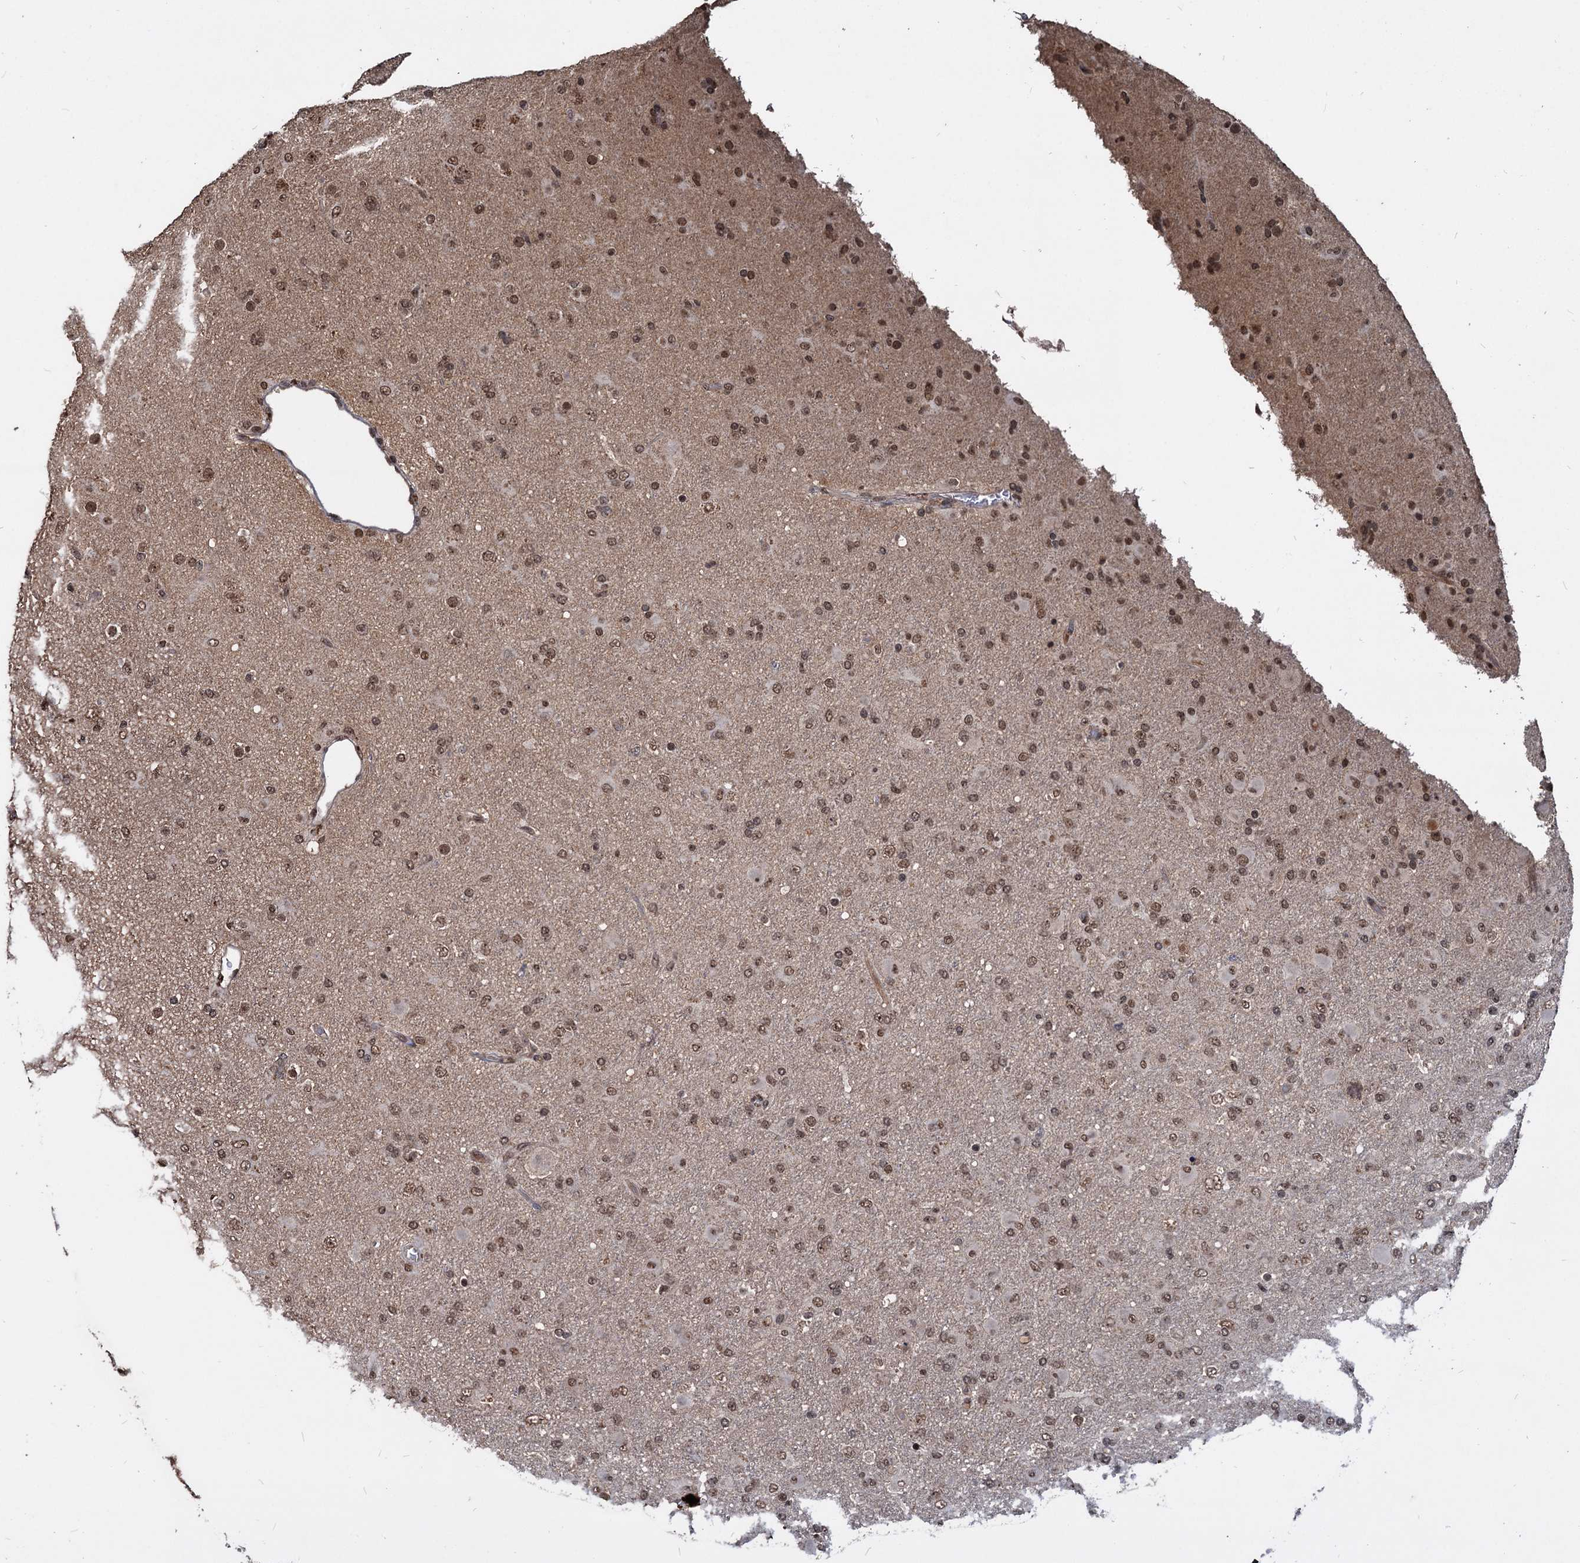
{"staining": {"intensity": "moderate", "quantity": ">75%", "location": "nuclear"}, "tissue": "glioma", "cell_type": "Tumor cells", "image_type": "cancer", "snomed": [{"axis": "morphology", "description": "Glioma, malignant, Low grade"}, {"axis": "topography", "description": "Brain"}], "caption": "Malignant low-grade glioma stained with a protein marker demonstrates moderate staining in tumor cells.", "gene": "FAM216B", "patient": {"sex": "male", "age": 65}}